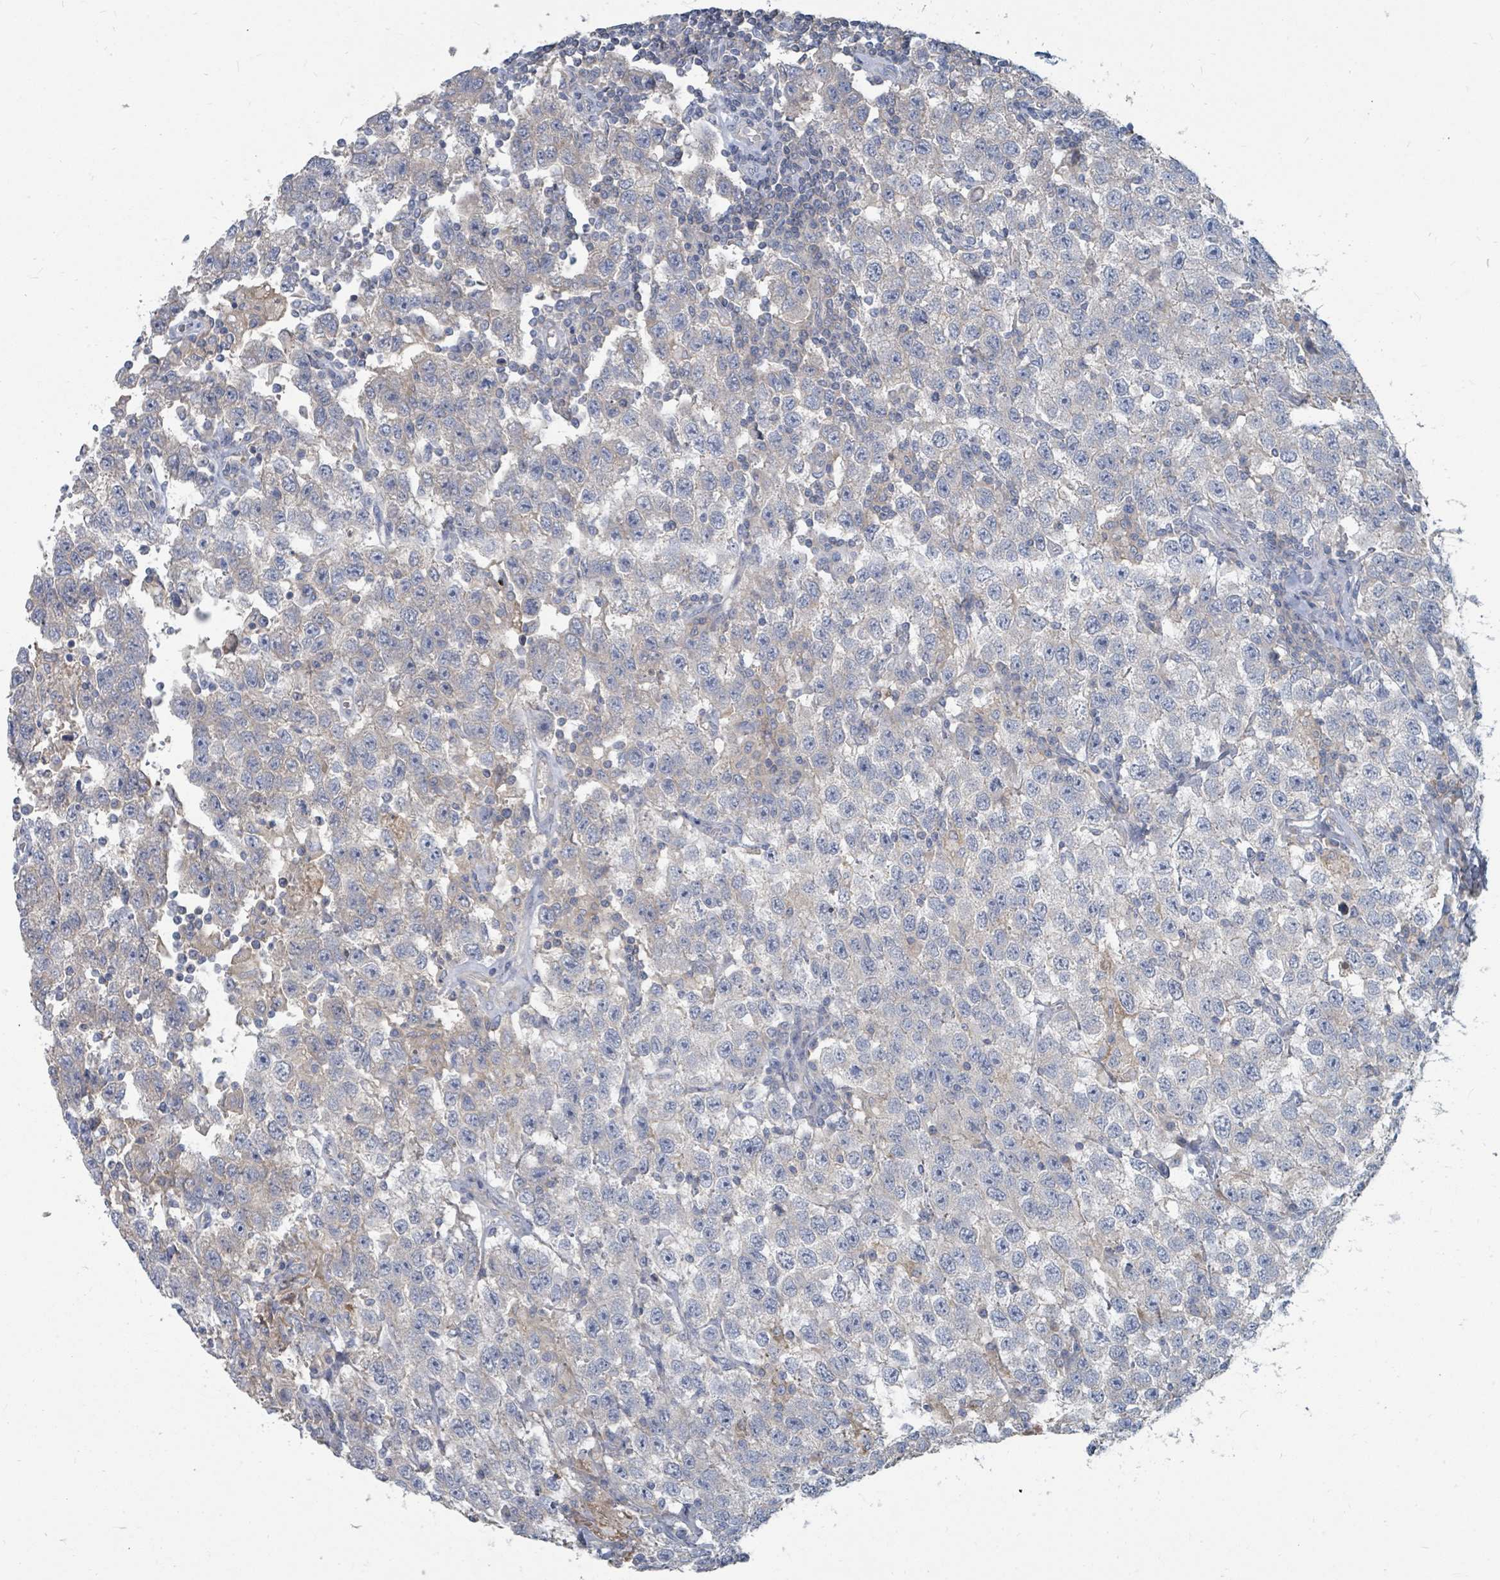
{"staining": {"intensity": "negative", "quantity": "none", "location": "none"}, "tissue": "testis cancer", "cell_type": "Tumor cells", "image_type": "cancer", "snomed": [{"axis": "morphology", "description": "Seminoma, NOS"}, {"axis": "topography", "description": "Testis"}], "caption": "The histopathology image displays no significant expression in tumor cells of testis cancer (seminoma). Brightfield microscopy of immunohistochemistry stained with DAB (brown) and hematoxylin (blue), captured at high magnification.", "gene": "ARGFX", "patient": {"sex": "male", "age": 41}}